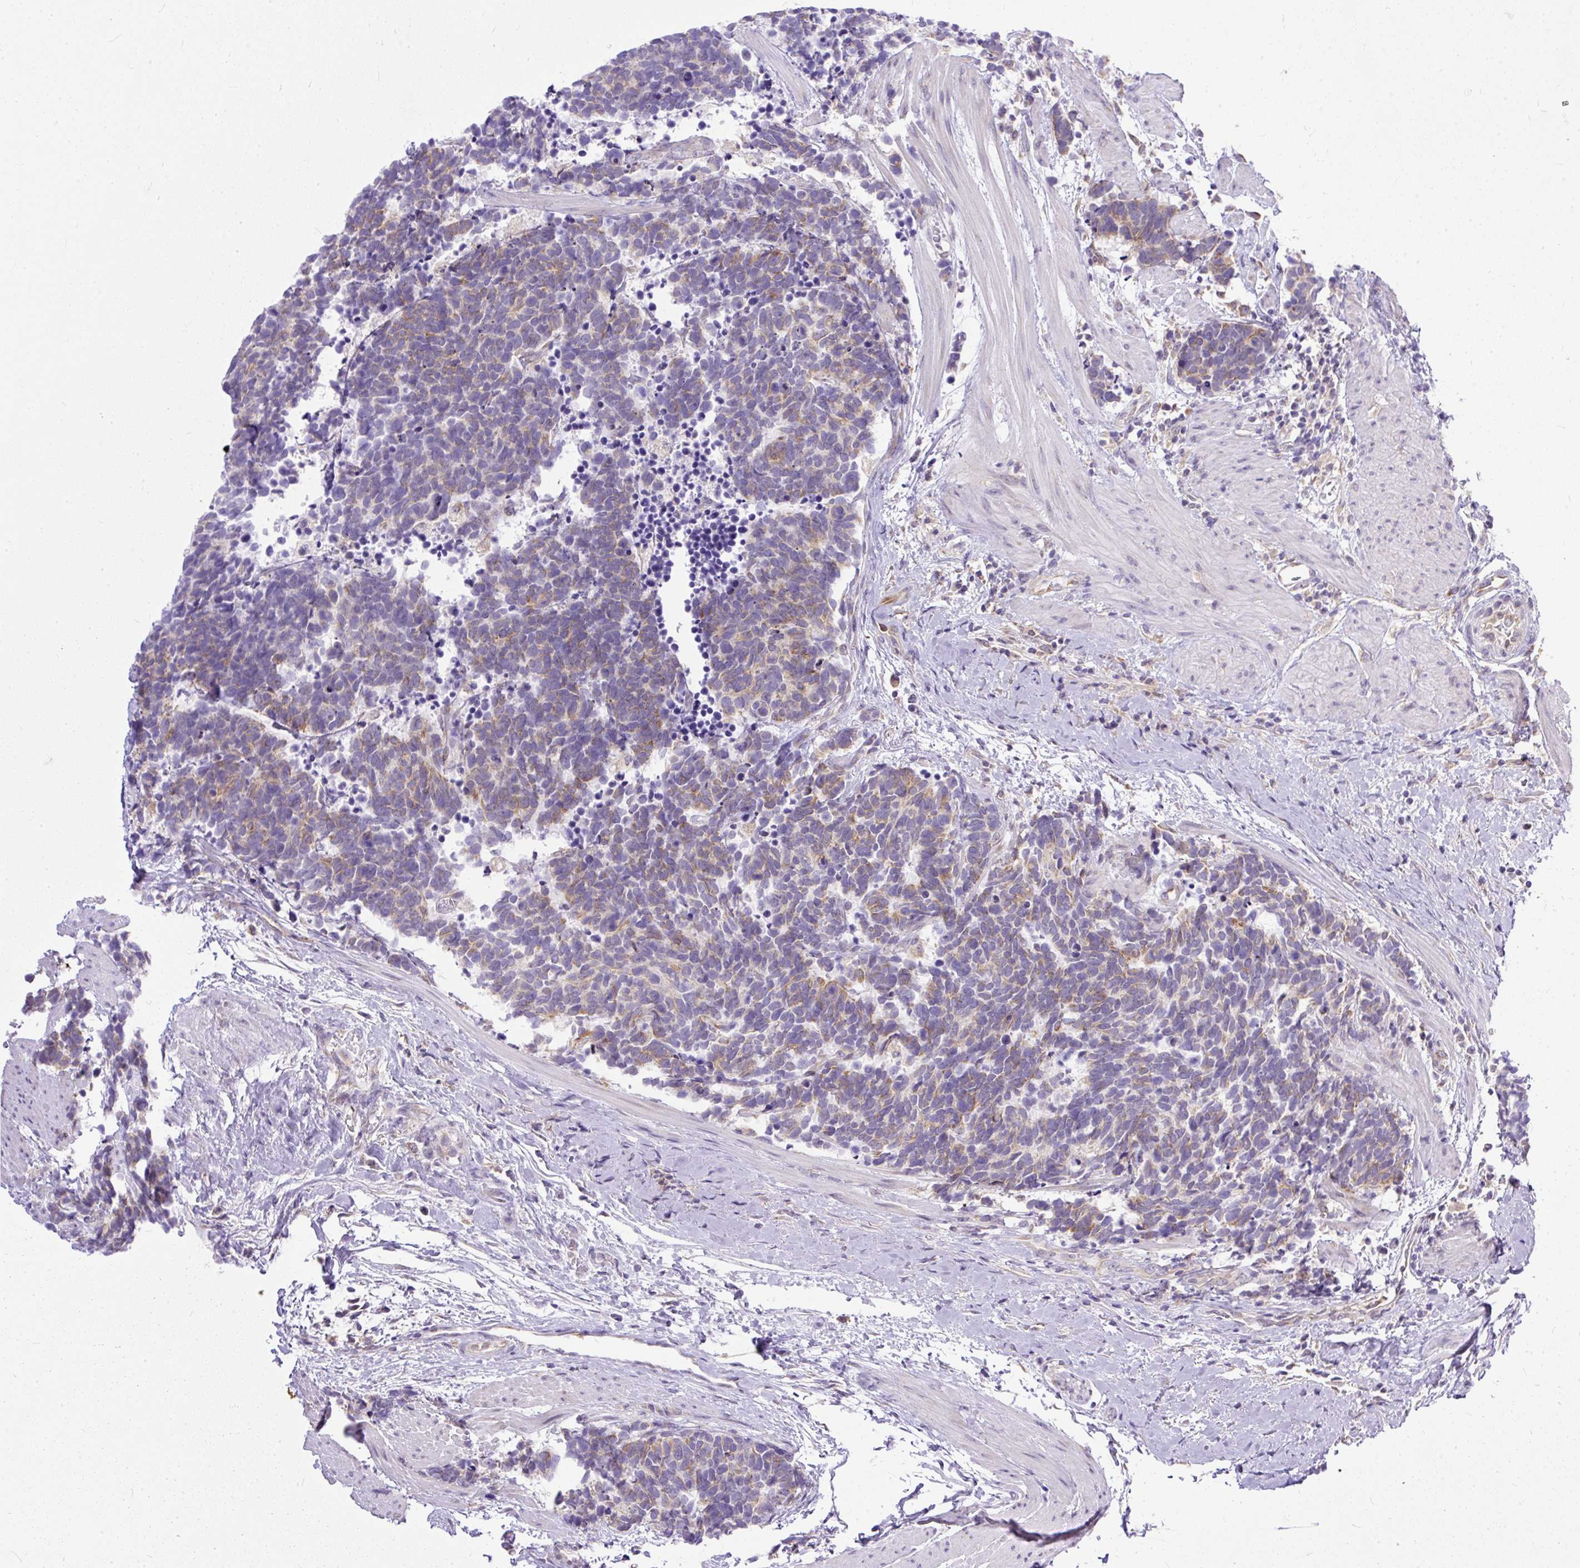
{"staining": {"intensity": "moderate", "quantity": "<25%", "location": "cytoplasmic/membranous"}, "tissue": "carcinoid", "cell_type": "Tumor cells", "image_type": "cancer", "snomed": [{"axis": "morphology", "description": "Carcinoid, malignant, NOS"}, {"axis": "topography", "description": "Colon"}], "caption": "Immunohistochemistry micrograph of neoplastic tissue: carcinoid stained using immunohistochemistry (IHC) exhibits low levels of moderate protein expression localized specifically in the cytoplasmic/membranous of tumor cells, appearing as a cytoplasmic/membranous brown color.", "gene": "AMFR", "patient": {"sex": "female", "age": 52}}